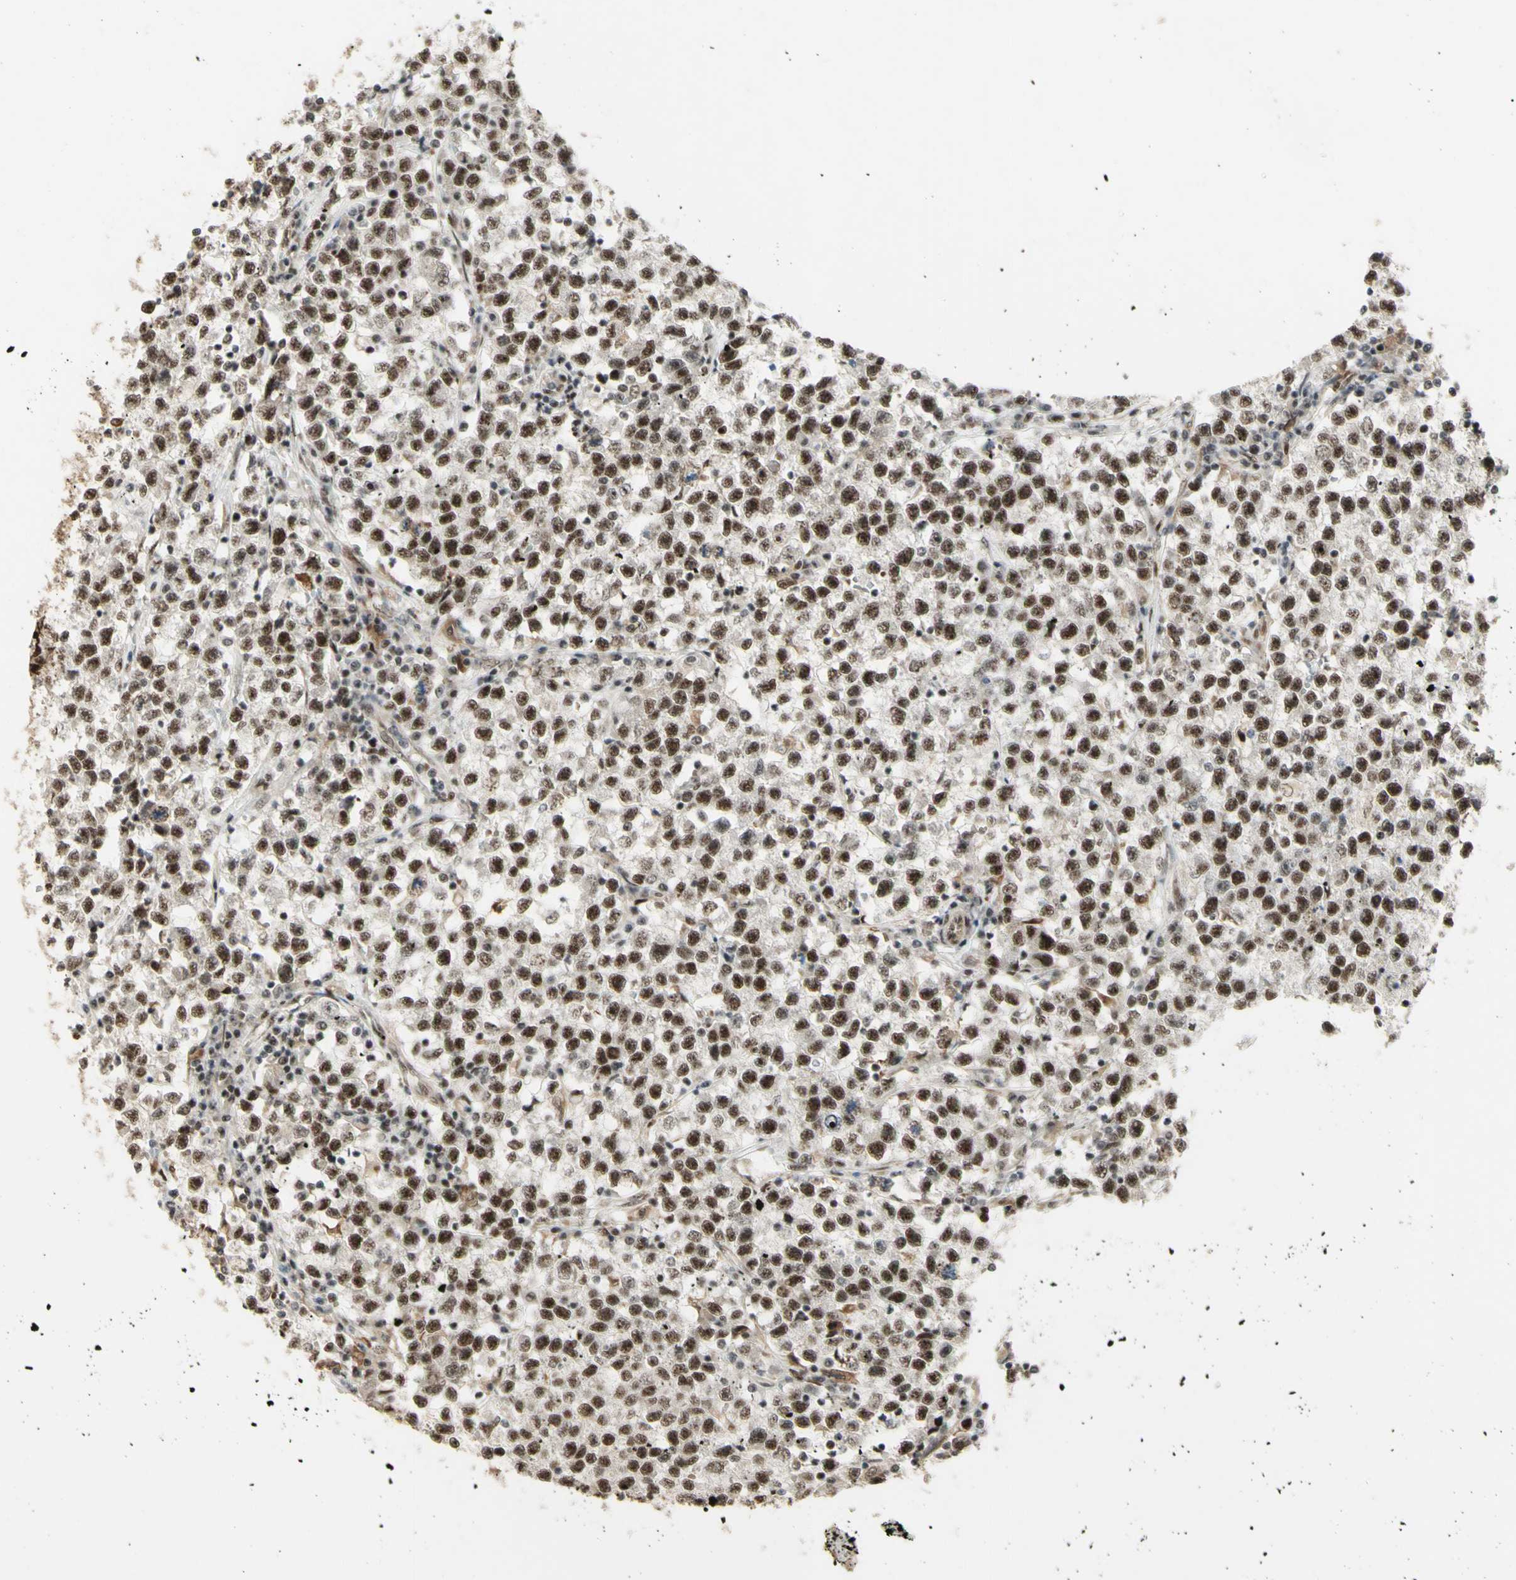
{"staining": {"intensity": "strong", "quantity": ">75%", "location": "nuclear"}, "tissue": "testis cancer", "cell_type": "Tumor cells", "image_type": "cancer", "snomed": [{"axis": "morphology", "description": "Seminoma, NOS"}, {"axis": "topography", "description": "Testis"}], "caption": "Approximately >75% of tumor cells in human testis cancer exhibit strong nuclear protein expression as visualized by brown immunohistochemical staining.", "gene": "DHX9", "patient": {"sex": "male", "age": 22}}